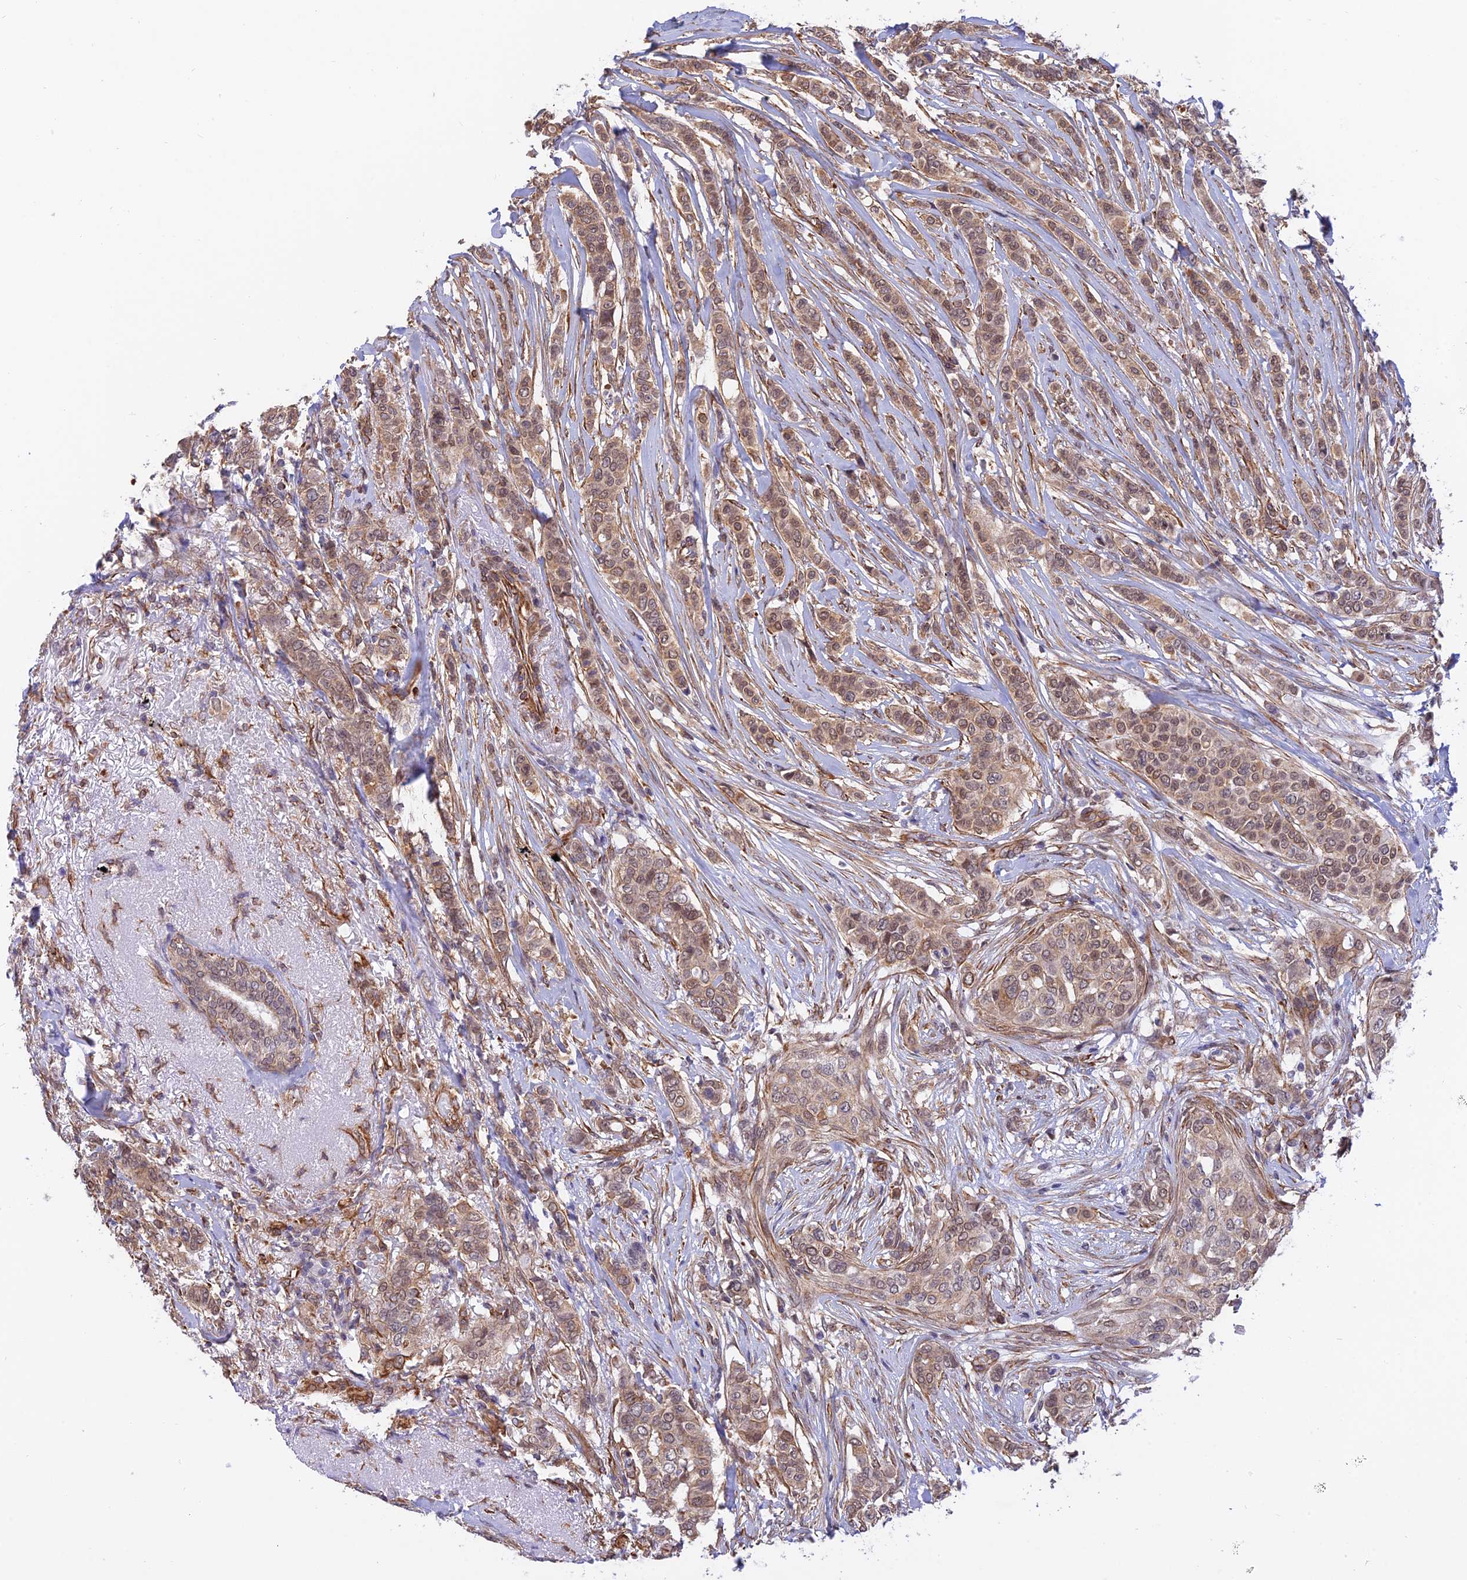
{"staining": {"intensity": "moderate", "quantity": ">75%", "location": "cytoplasmic/membranous,nuclear"}, "tissue": "breast cancer", "cell_type": "Tumor cells", "image_type": "cancer", "snomed": [{"axis": "morphology", "description": "Lobular carcinoma"}, {"axis": "topography", "description": "Breast"}], "caption": "The histopathology image displays staining of breast cancer (lobular carcinoma), revealing moderate cytoplasmic/membranous and nuclear protein staining (brown color) within tumor cells.", "gene": "PAGR1", "patient": {"sex": "female", "age": 51}}